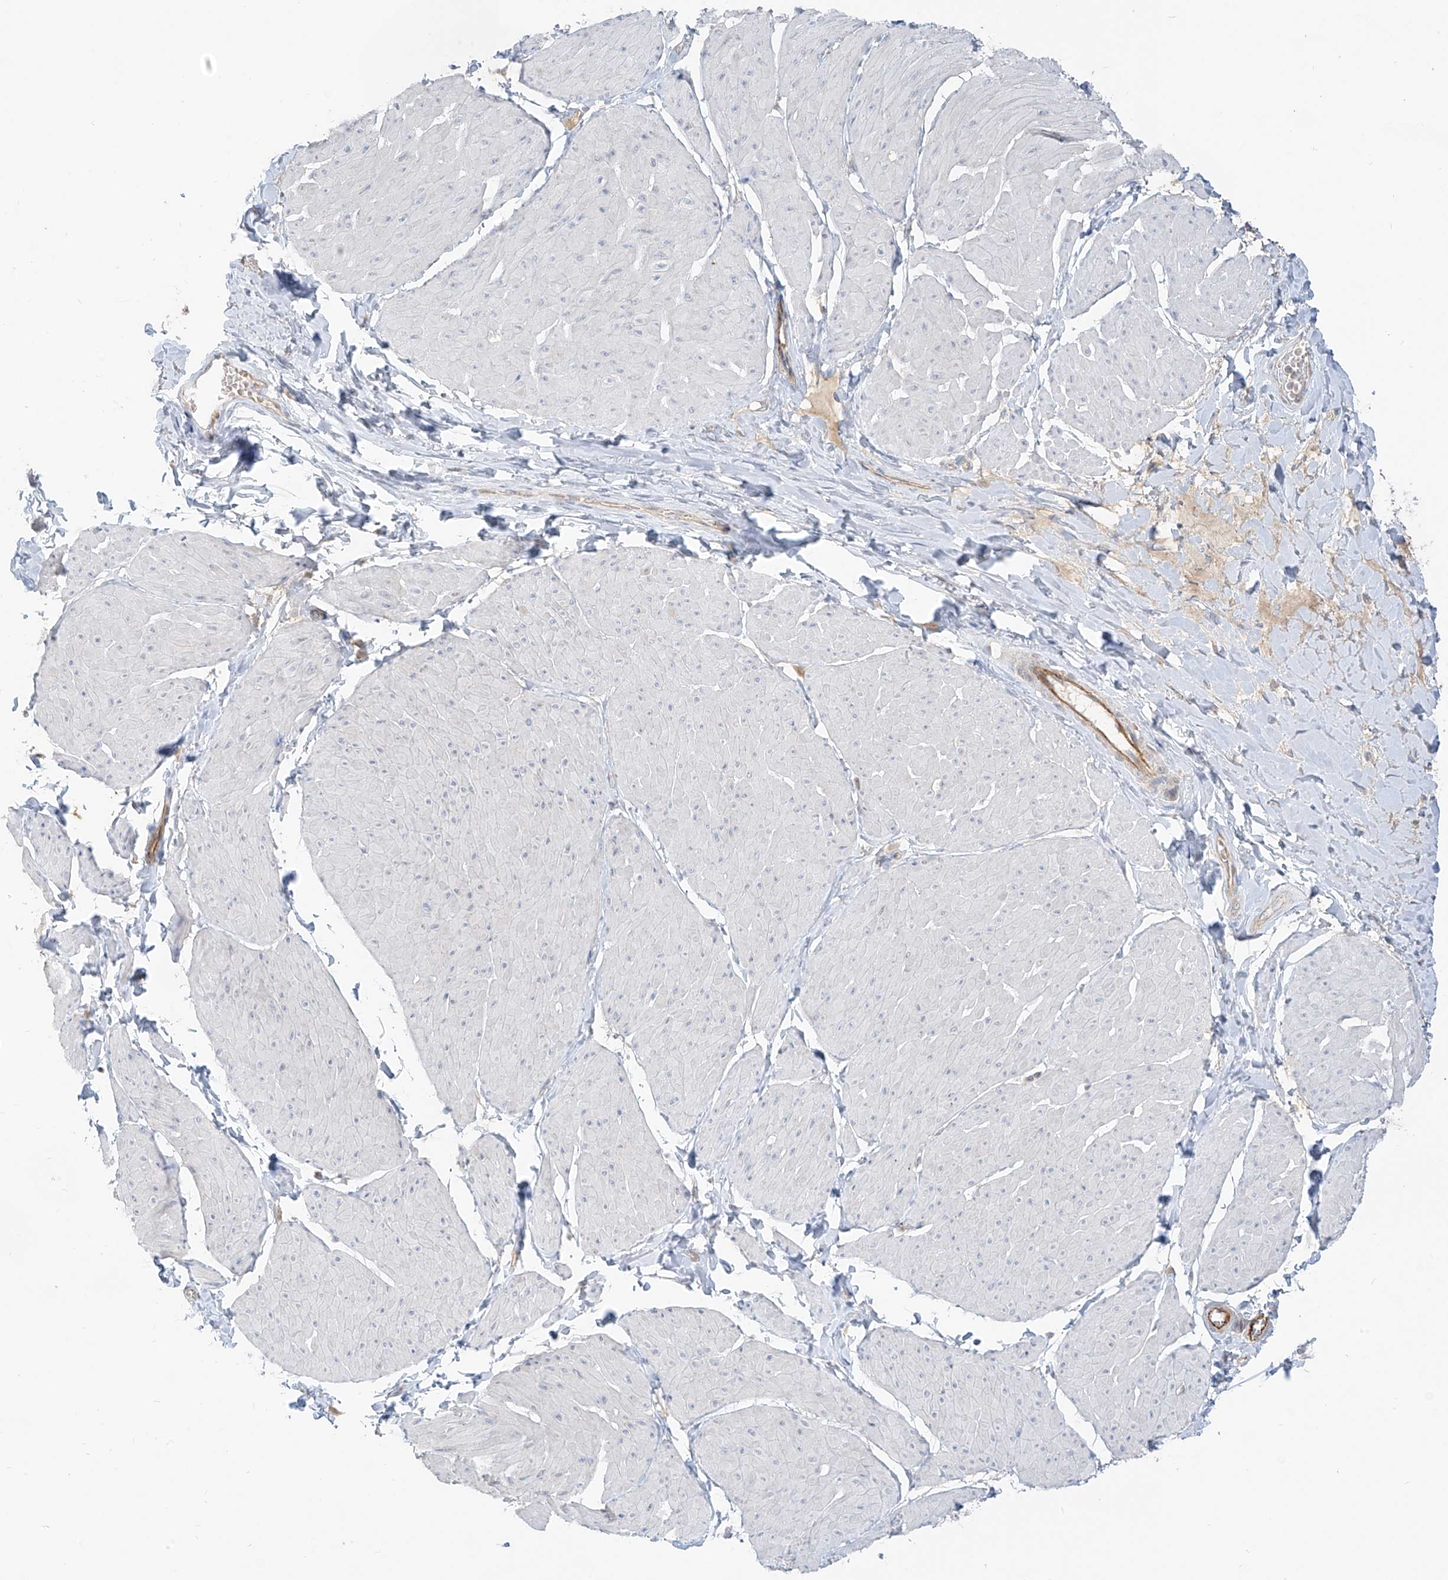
{"staining": {"intensity": "negative", "quantity": "none", "location": "none"}, "tissue": "smooth muscle", "cell_type": "Smooth muscle cells", "image_type": "normal", "snomed": [{"axis": "morphology", "description": "Urothelial carcinoma, High grade"}, {"axis": "topography", "description": "Urinary bladder"}], "caption": "Immunohistochemistry image of benign human smooth muscle stained for a protein (brown), which demonstrates no staining in smooth muscle cells.", "gene": "C2orf42", "patient": {"sex": "male", "age": 46}}